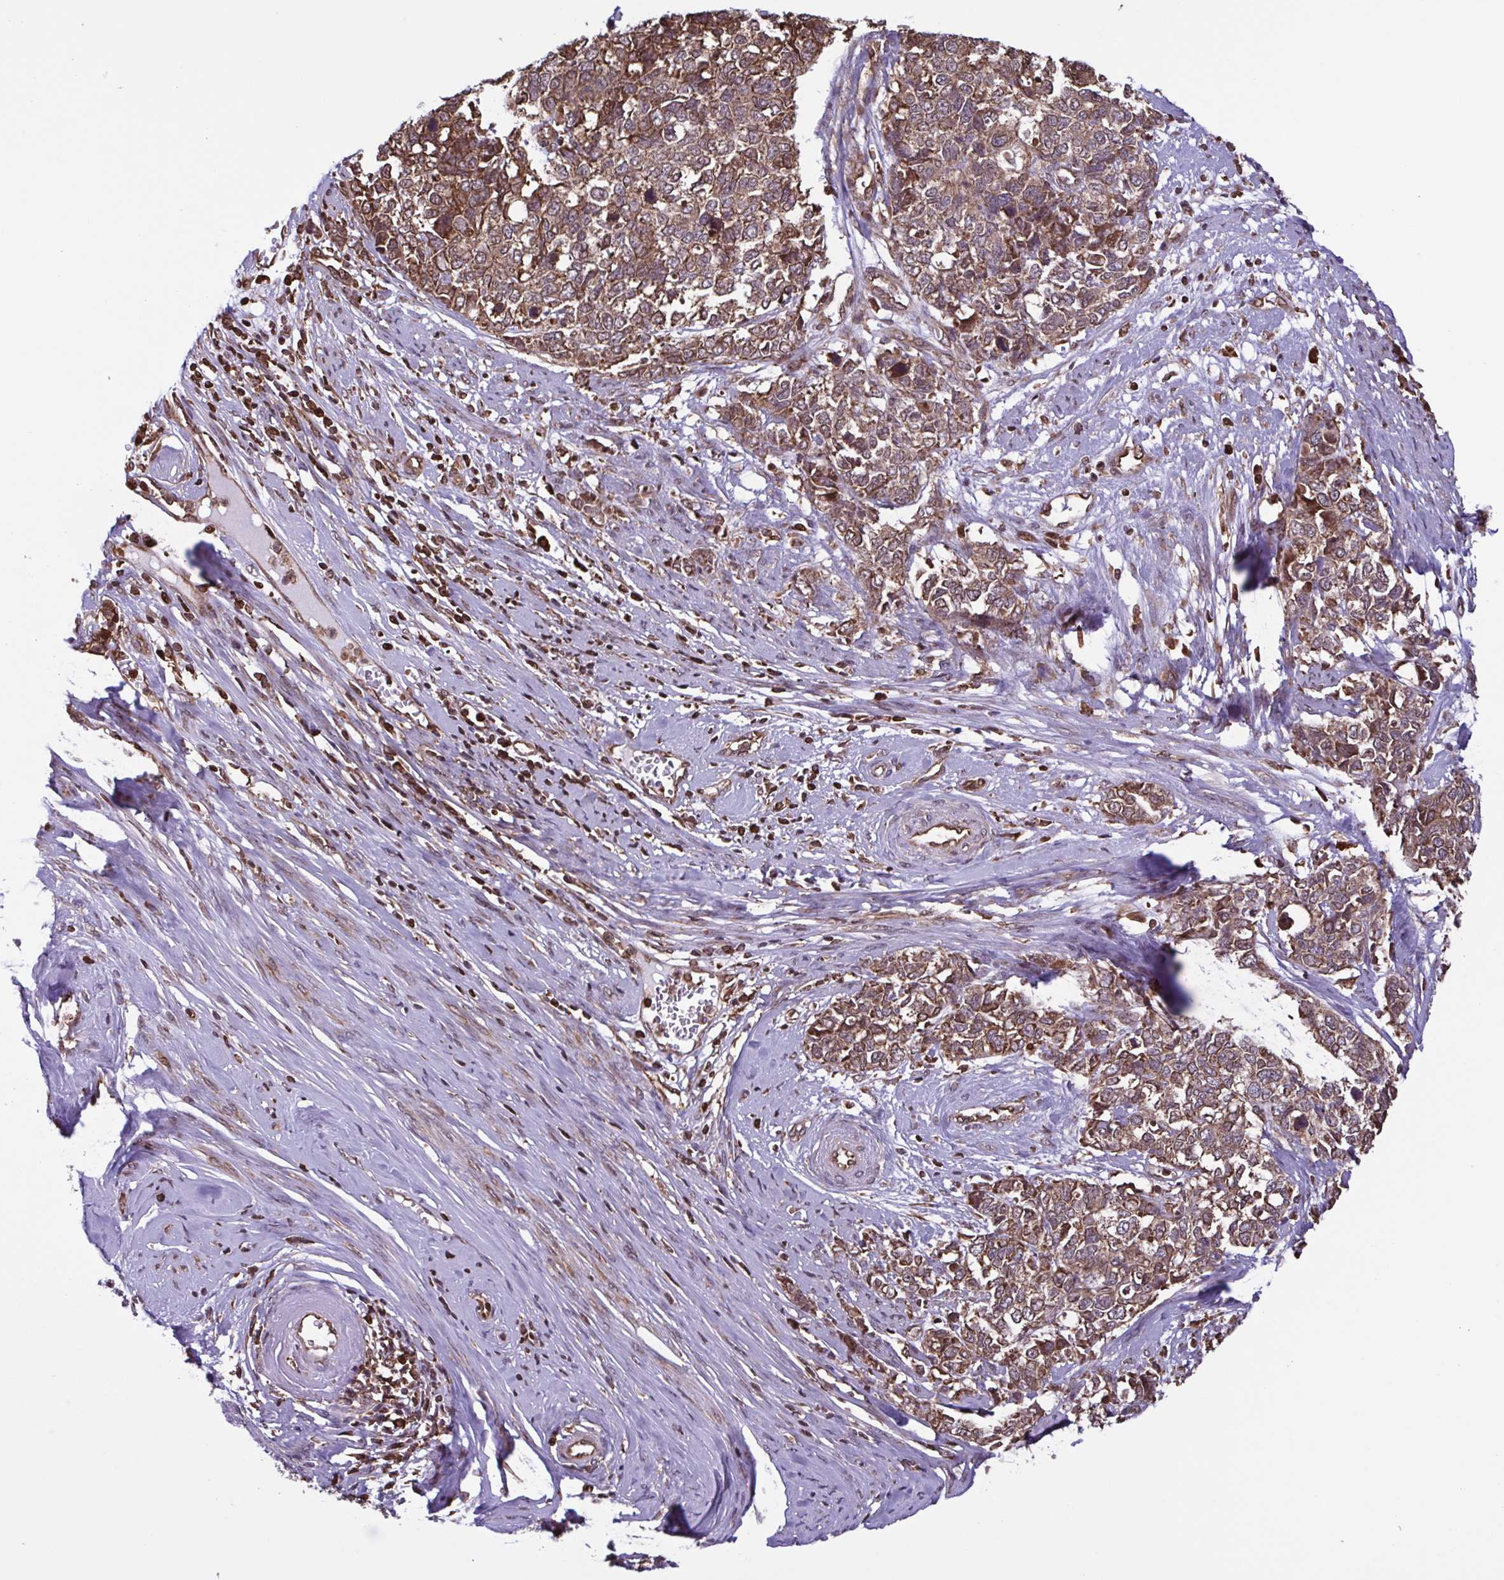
{"staining": {"intensity": "moderate", "quantity": ">75%", "location": "cytoplasmic/membranous"}, "tissue": "cervical cancer", "cell_type": "Tumor cells", "image_type": "cancer", "snomed": [{"axis": "morphology", "description": "Adenocarcinoma, NOS"}, {"axis": "topography", "description": "Cervix"}], "caption": "Protein expression analysis of adenocarcinoma (cervical) exhibits moderate cytoplasmic/membranous expression in approximately >75% of tumor cells. Nuclei are stained in blue.", "gene": "SEC63", "patient": {"sex": "female", "age": 63}}